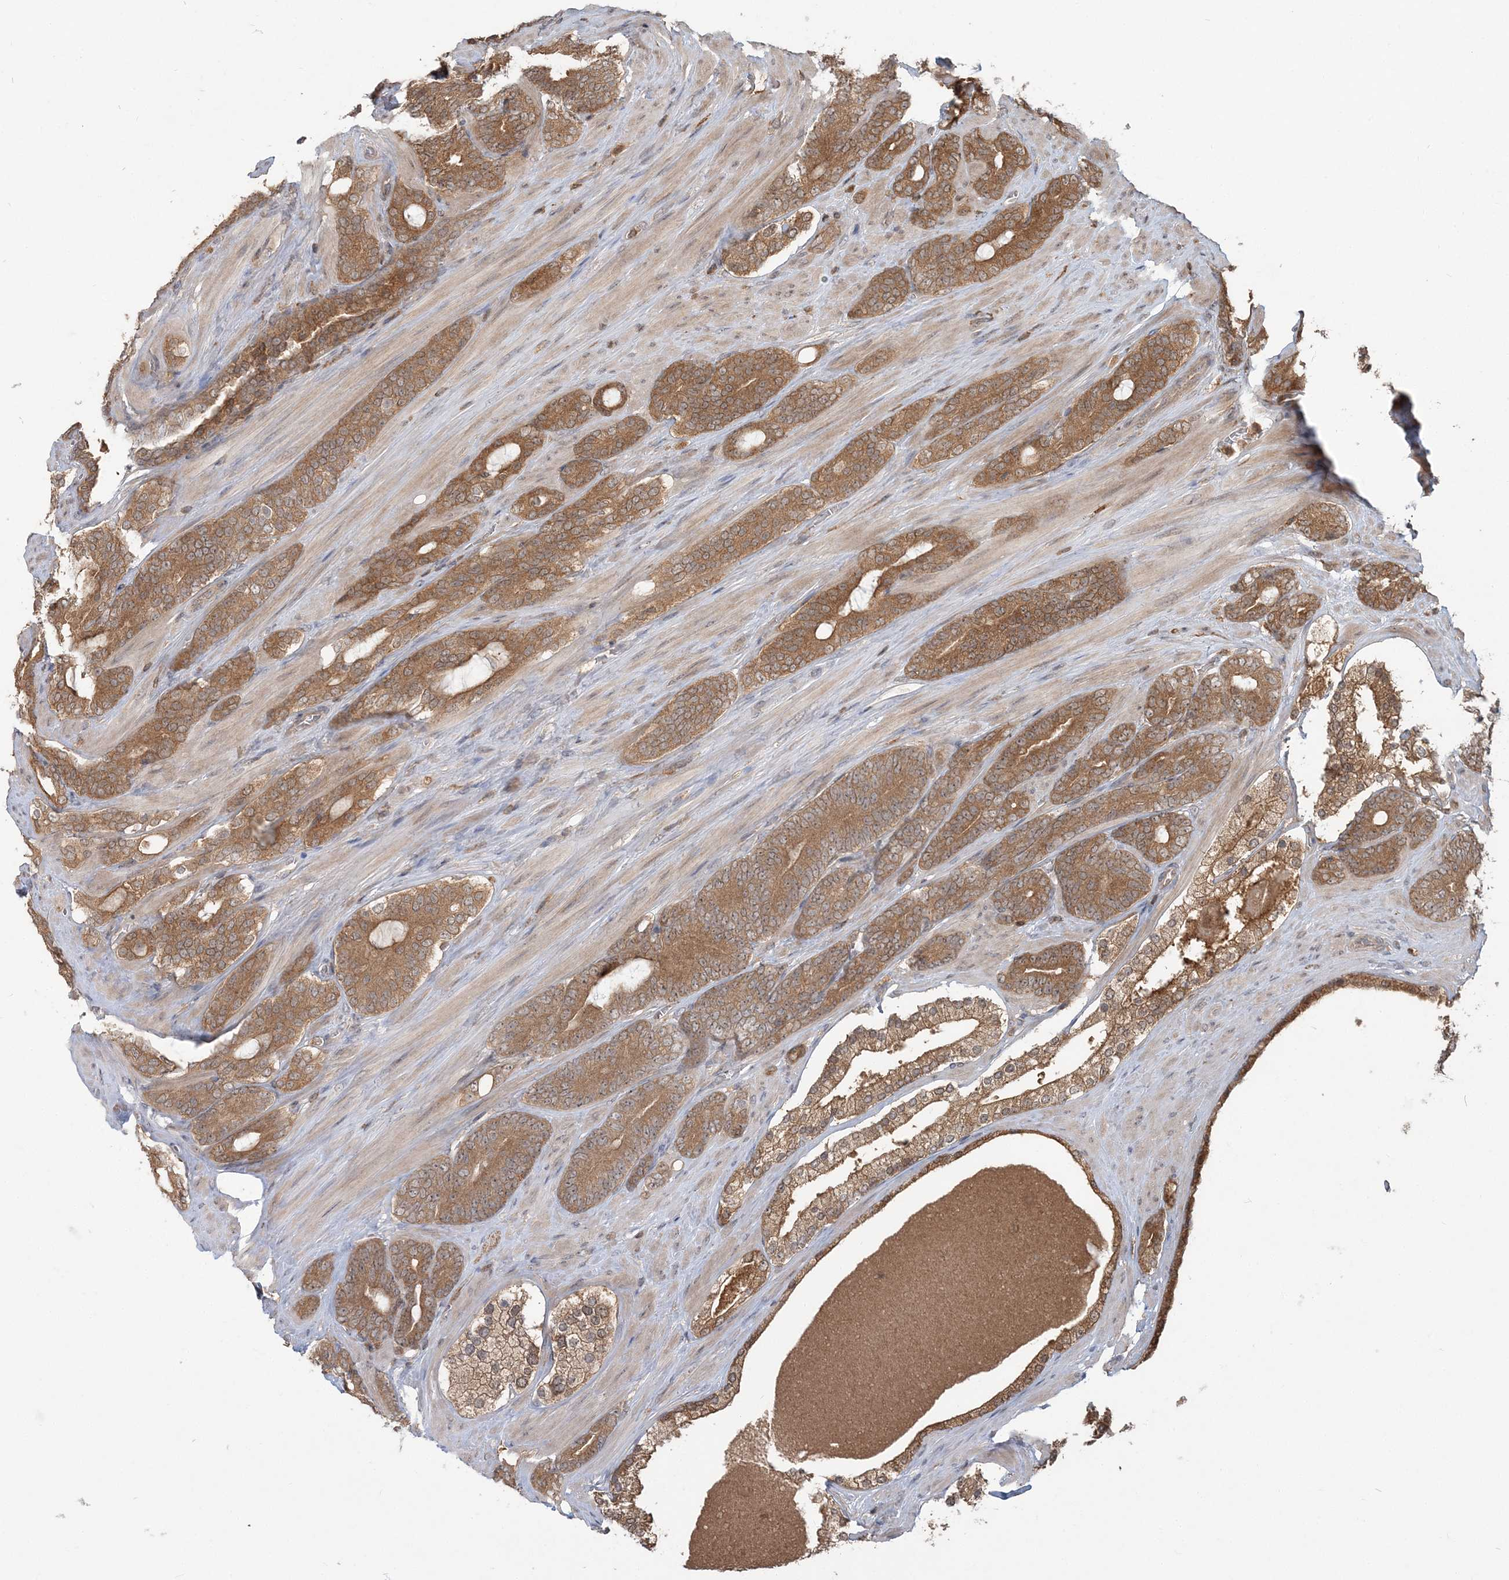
{"staining": {"intensity": "moderate", "quantity": ">75%", "location": "cytoplasmic/membranous"}, "tissue": "prostate cancer", "cell_type": "Tumor cells", "image_type": "cancer", "snomed": [{"axis": "morphology", "description": "Adenocarcinoma, Low grade"}, {"axis": "topography", "description": "Prostate"}], "caption": "Immunohistochemistry (IHC) photomicrograph of neoplastic tissue: human prostate cancer (adenocarcinoma (low-grade)) stained using immunohistochemistry (IHC) demonstrates medium levels of moderate protein expression localized specifically in the cytoplasmic/membranous of tumor cells, appearing as a cytoplasmic/membranous brown color.", "gene": "CAB39", "patient": {"sex": "male", "age": 63}}